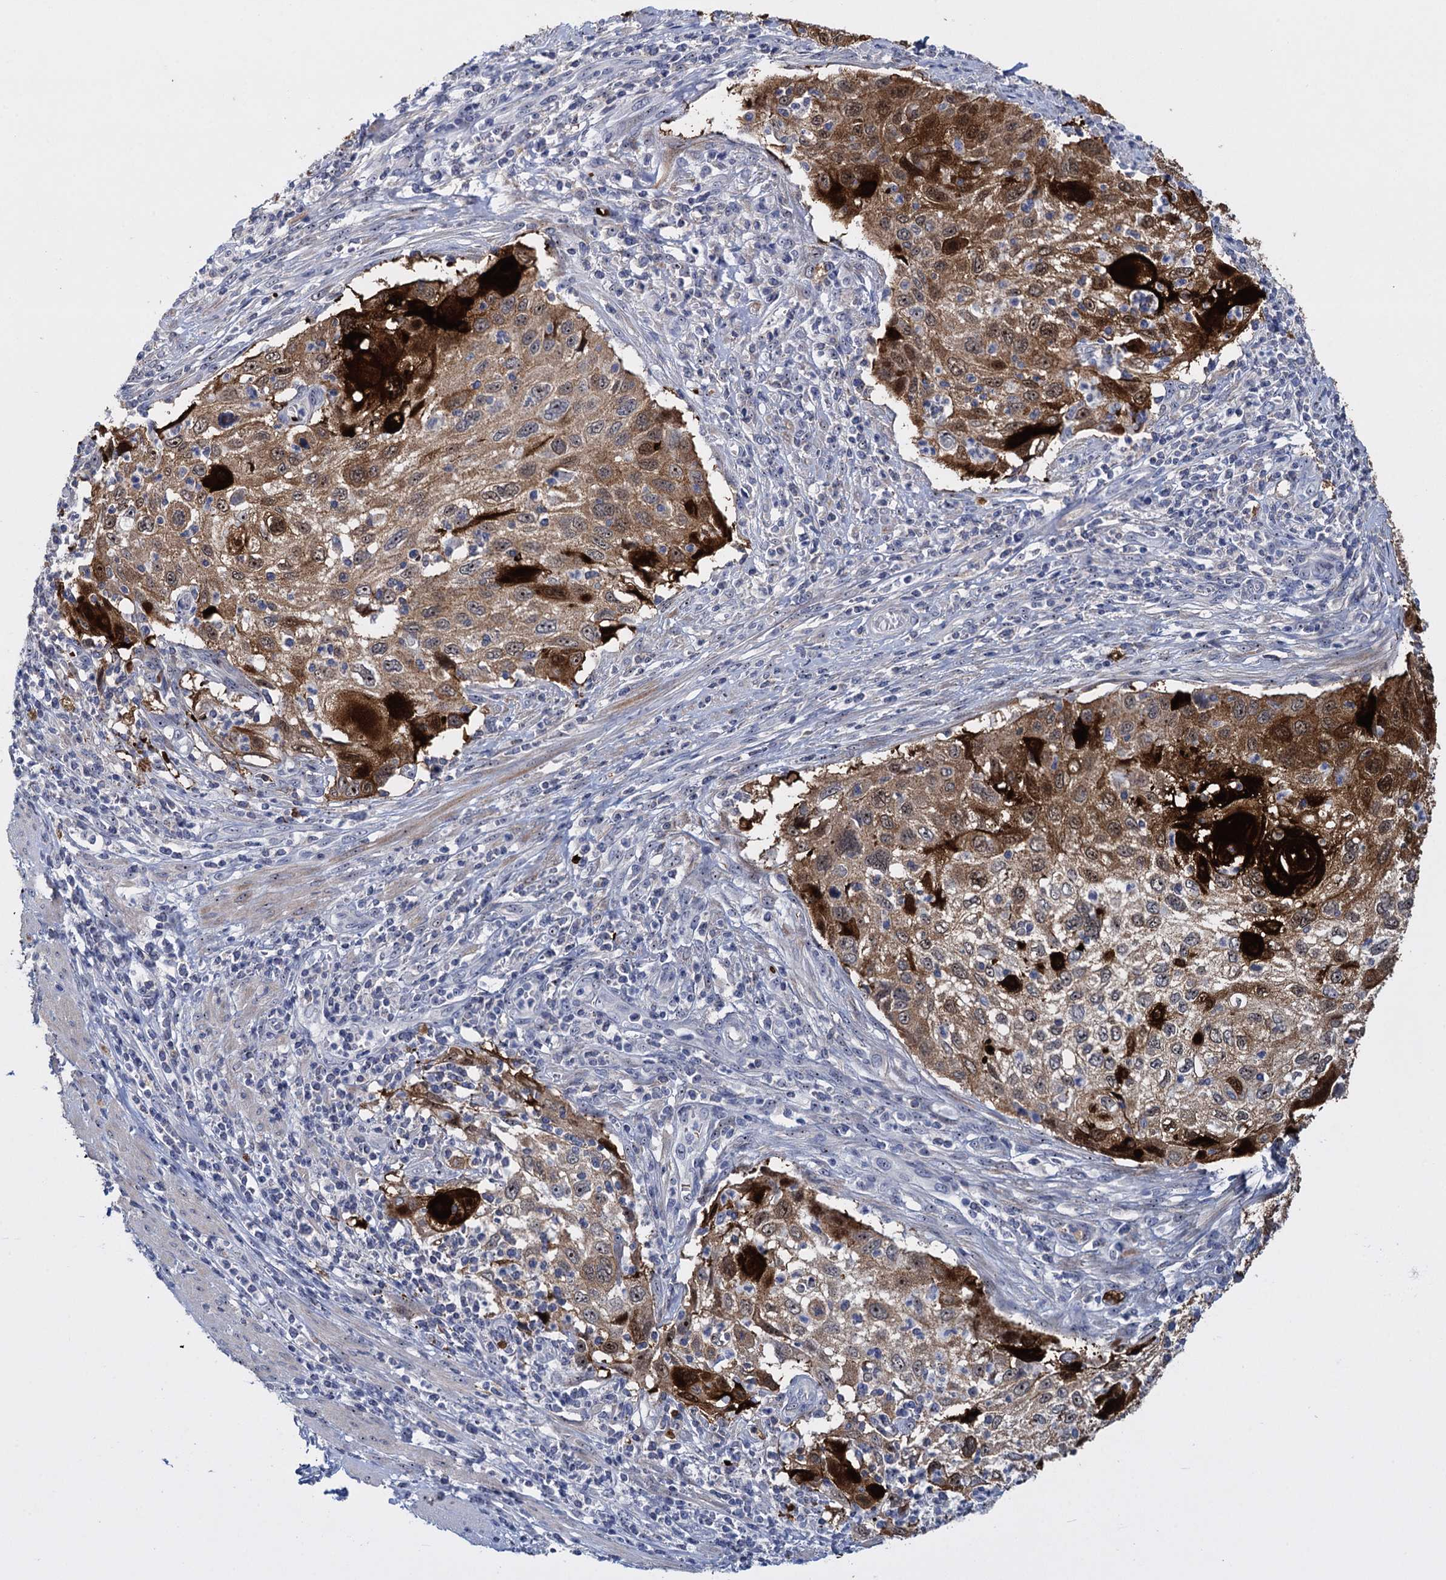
{"staining": {"intensity": "strong", "quantity": ">75%", "location": "cytoplasmic/membranous,nuclear"}, "tissue": "cervical cancer", "cell_type": "Tumor cells", "image_type": "cancer", "snomed": [{"axis": "morphology", "description": "Squamous cell carcinoma, NOS"}, {"axis": "topography", "description": "Cervix"}], "caption": "A histopathology image showing strong cytoplasmic/membranous and nuclear staining in about >75% of tumor cells in squamous cell carcinoma (cervical), as visualized by brown immunohistochemical staining.", "gene": "SFN", "patient": {"sex": "female", "age": 70}}